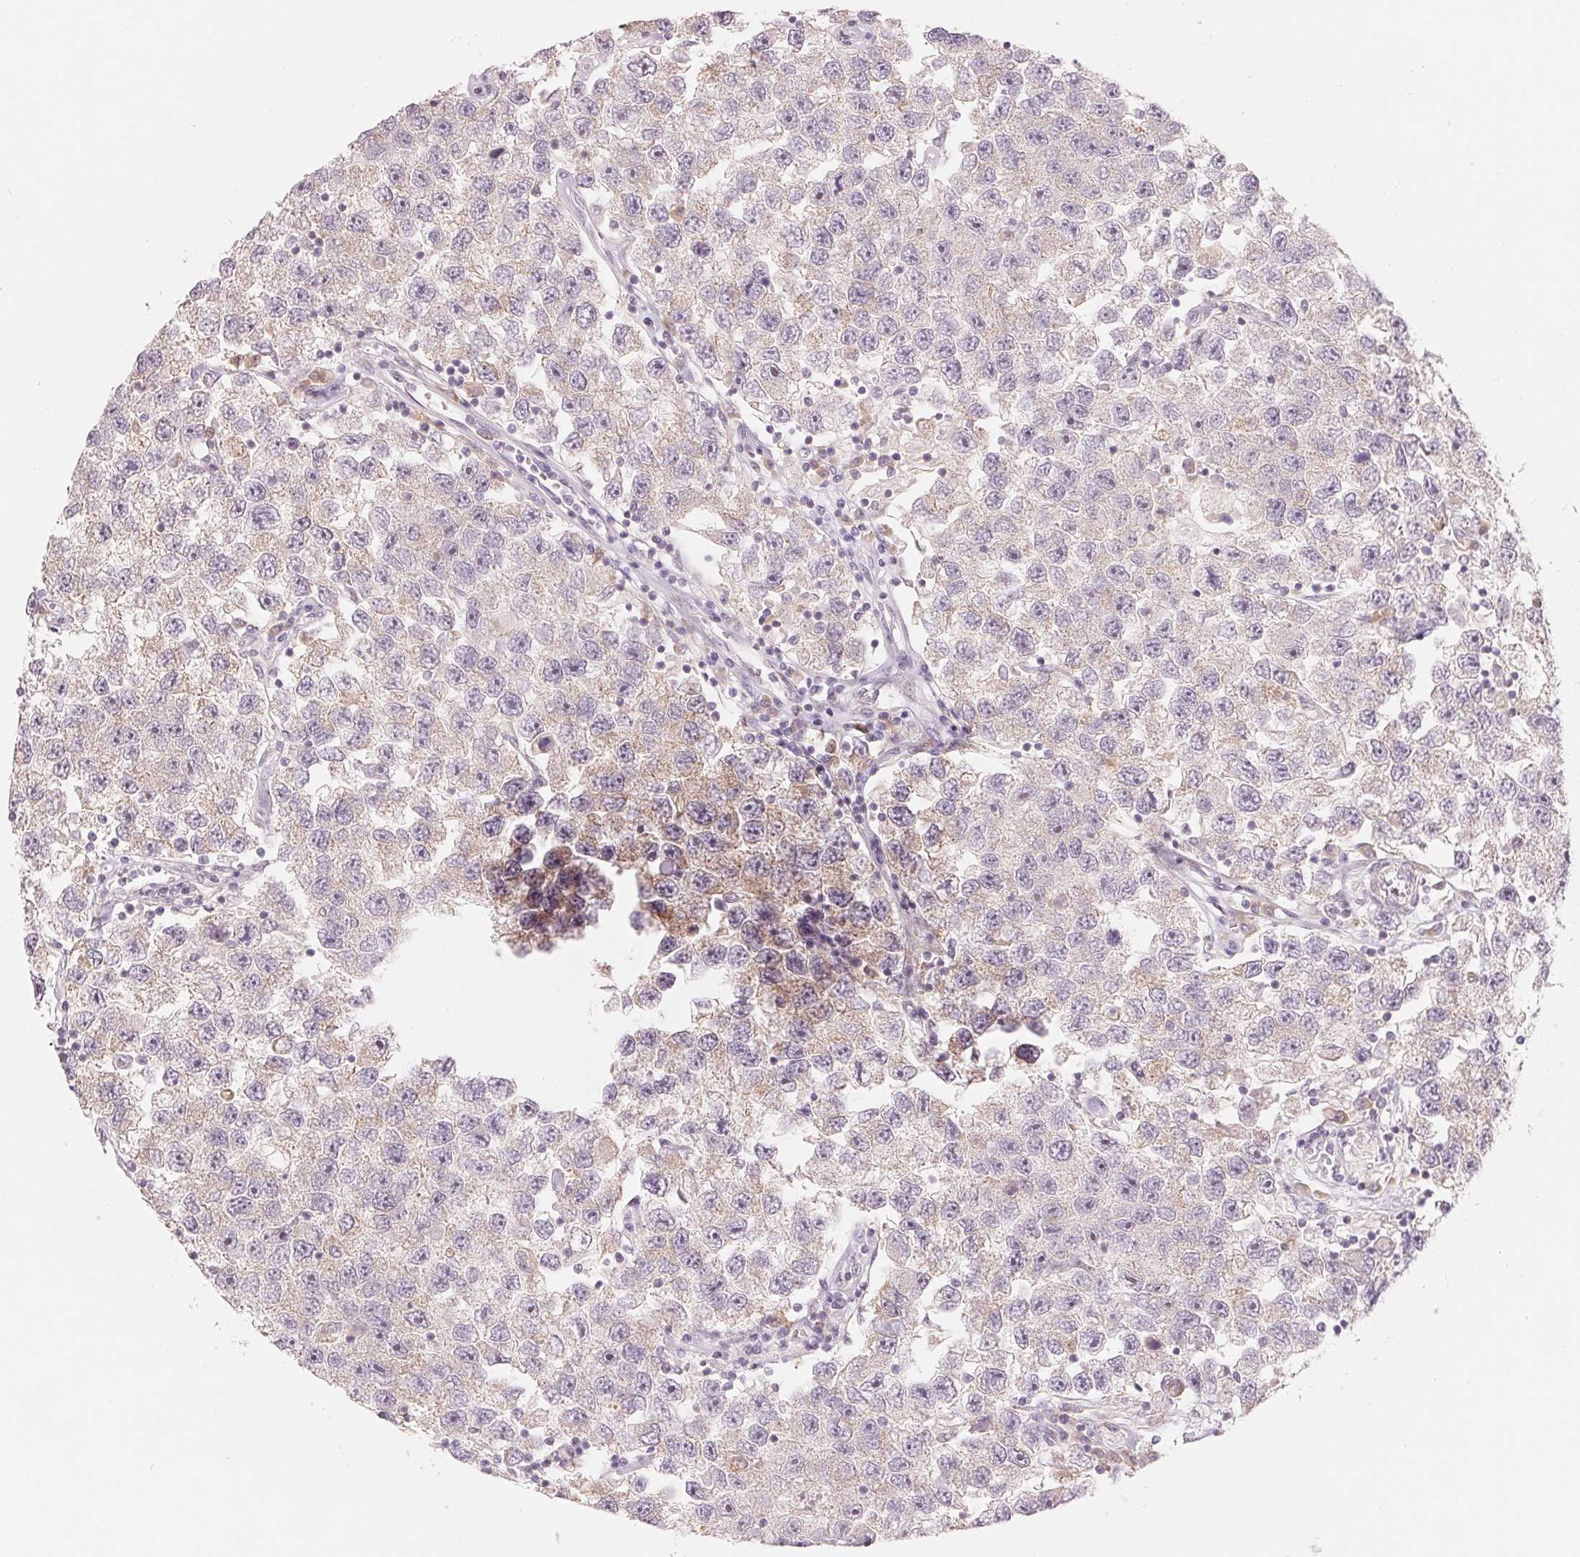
{"staining": {"intensity": "weak", "quantity": "<25%", "location": "cytoplasmic/membranous"}, "tissue": "testis cancer", "cell_type": "Tumor cells", "image_type": "cancer", "snomed": [{"axis": "morphology", "description": "Seminoma, NOS"}, {"axis": "topography", "description": "Testis"}], "caption": "Immunohistochemical staining of human testis cancer (seminoma) exhibits no significant expression in tumor cells. (DAB (3,3'-diaminobenzidine) immunohistochemistry with hematoxylin counter stain).", "gene": "DENND2C", "patient": {"sex": "male", "age": 26}}